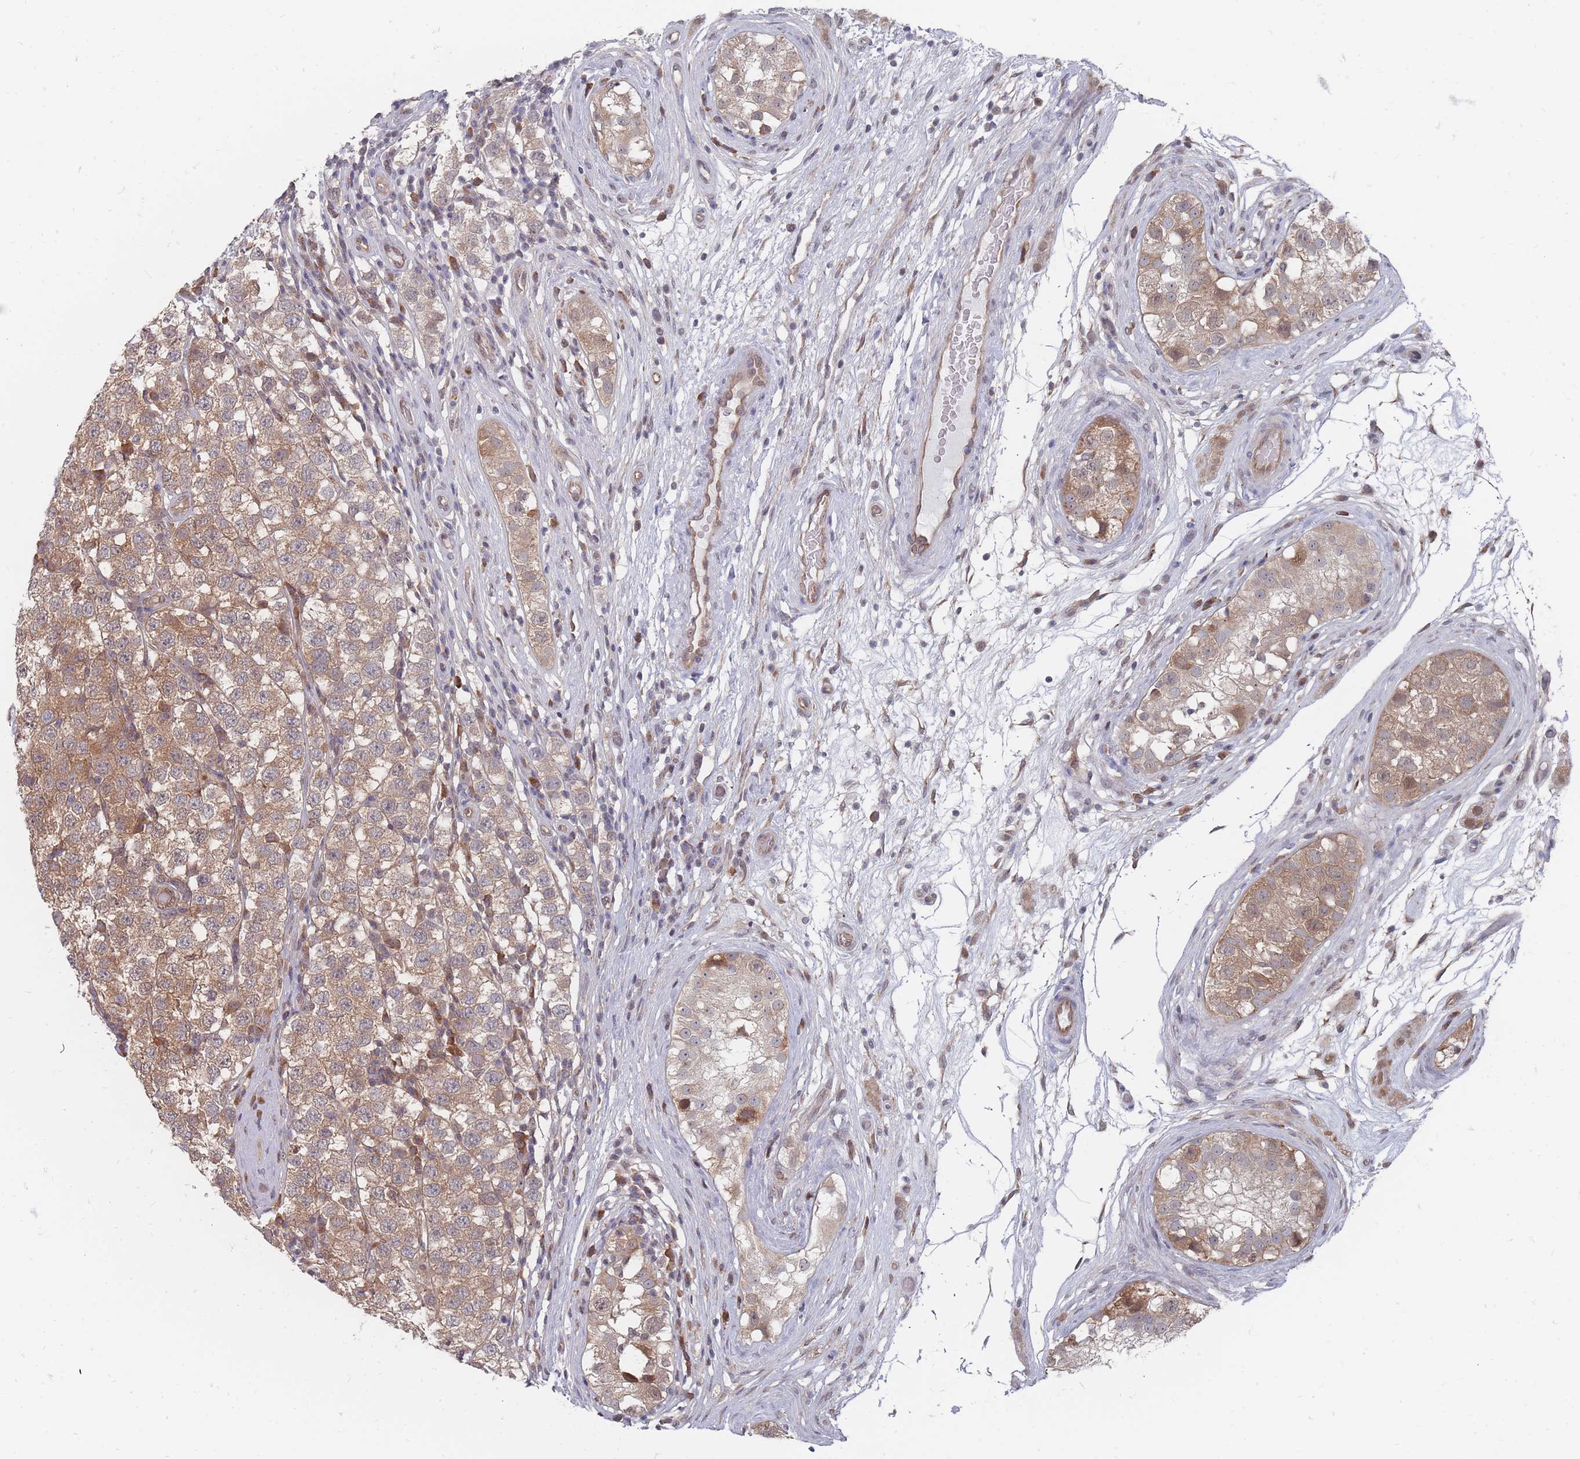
{"staining": {"intensity": "moderate", "quantity": ">75%", "location": "cytoplasmic/membranous"}, "tissue": "testis cancer", "cell_type": "Tumor cells", "image_type": "cancer", "snomed": [{"axis": "morphology", "description": "Seminoma, NOS"}, {"axis": "topography", "description": "Testis"}], "caption": "Immunohistochemical staining of human testis cancer displays medium levels of moderate cytoplasmic/membranous protein staining in about >75% of tumor cells.", "gene": "NKD1", "patient": {"sex": "male", "age": 34}}